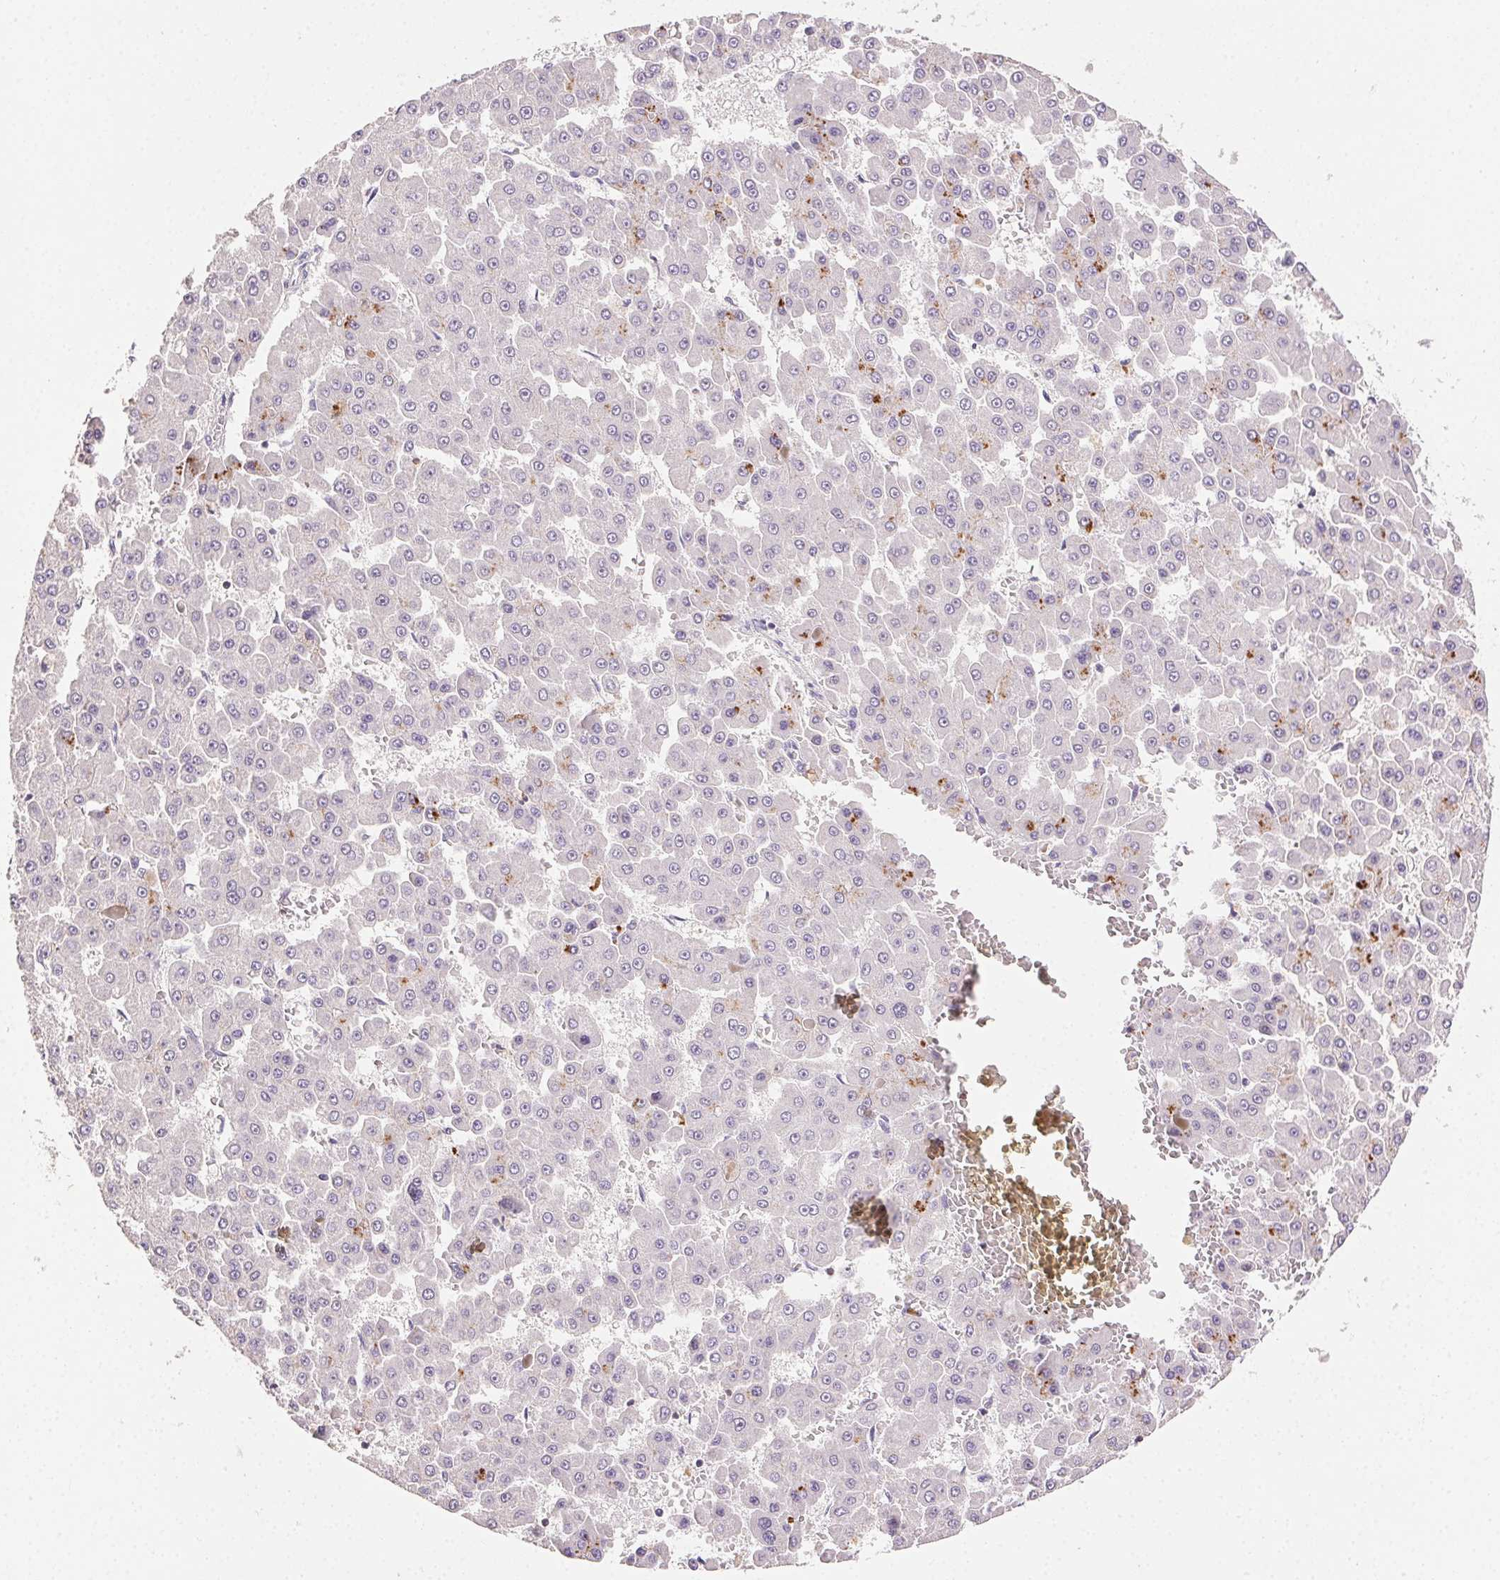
{"staining": {"intensity": "negative", "quantity": "none", "location": "none"}, "tissue": "liver cancer", "cell_type": "Tumor cells", "image_type": "cancer", "snomed": [{"axis": "morphology", "description": "Carcinoma, Hepatocellular, NOS"}, {"axis": "topography", "description": "Liver"}], "caption": "Tumor cells show no significant protein positivity in liver cancer.", "gene": "AKAP5", "patient": {"sex": "male", "age": 78}}